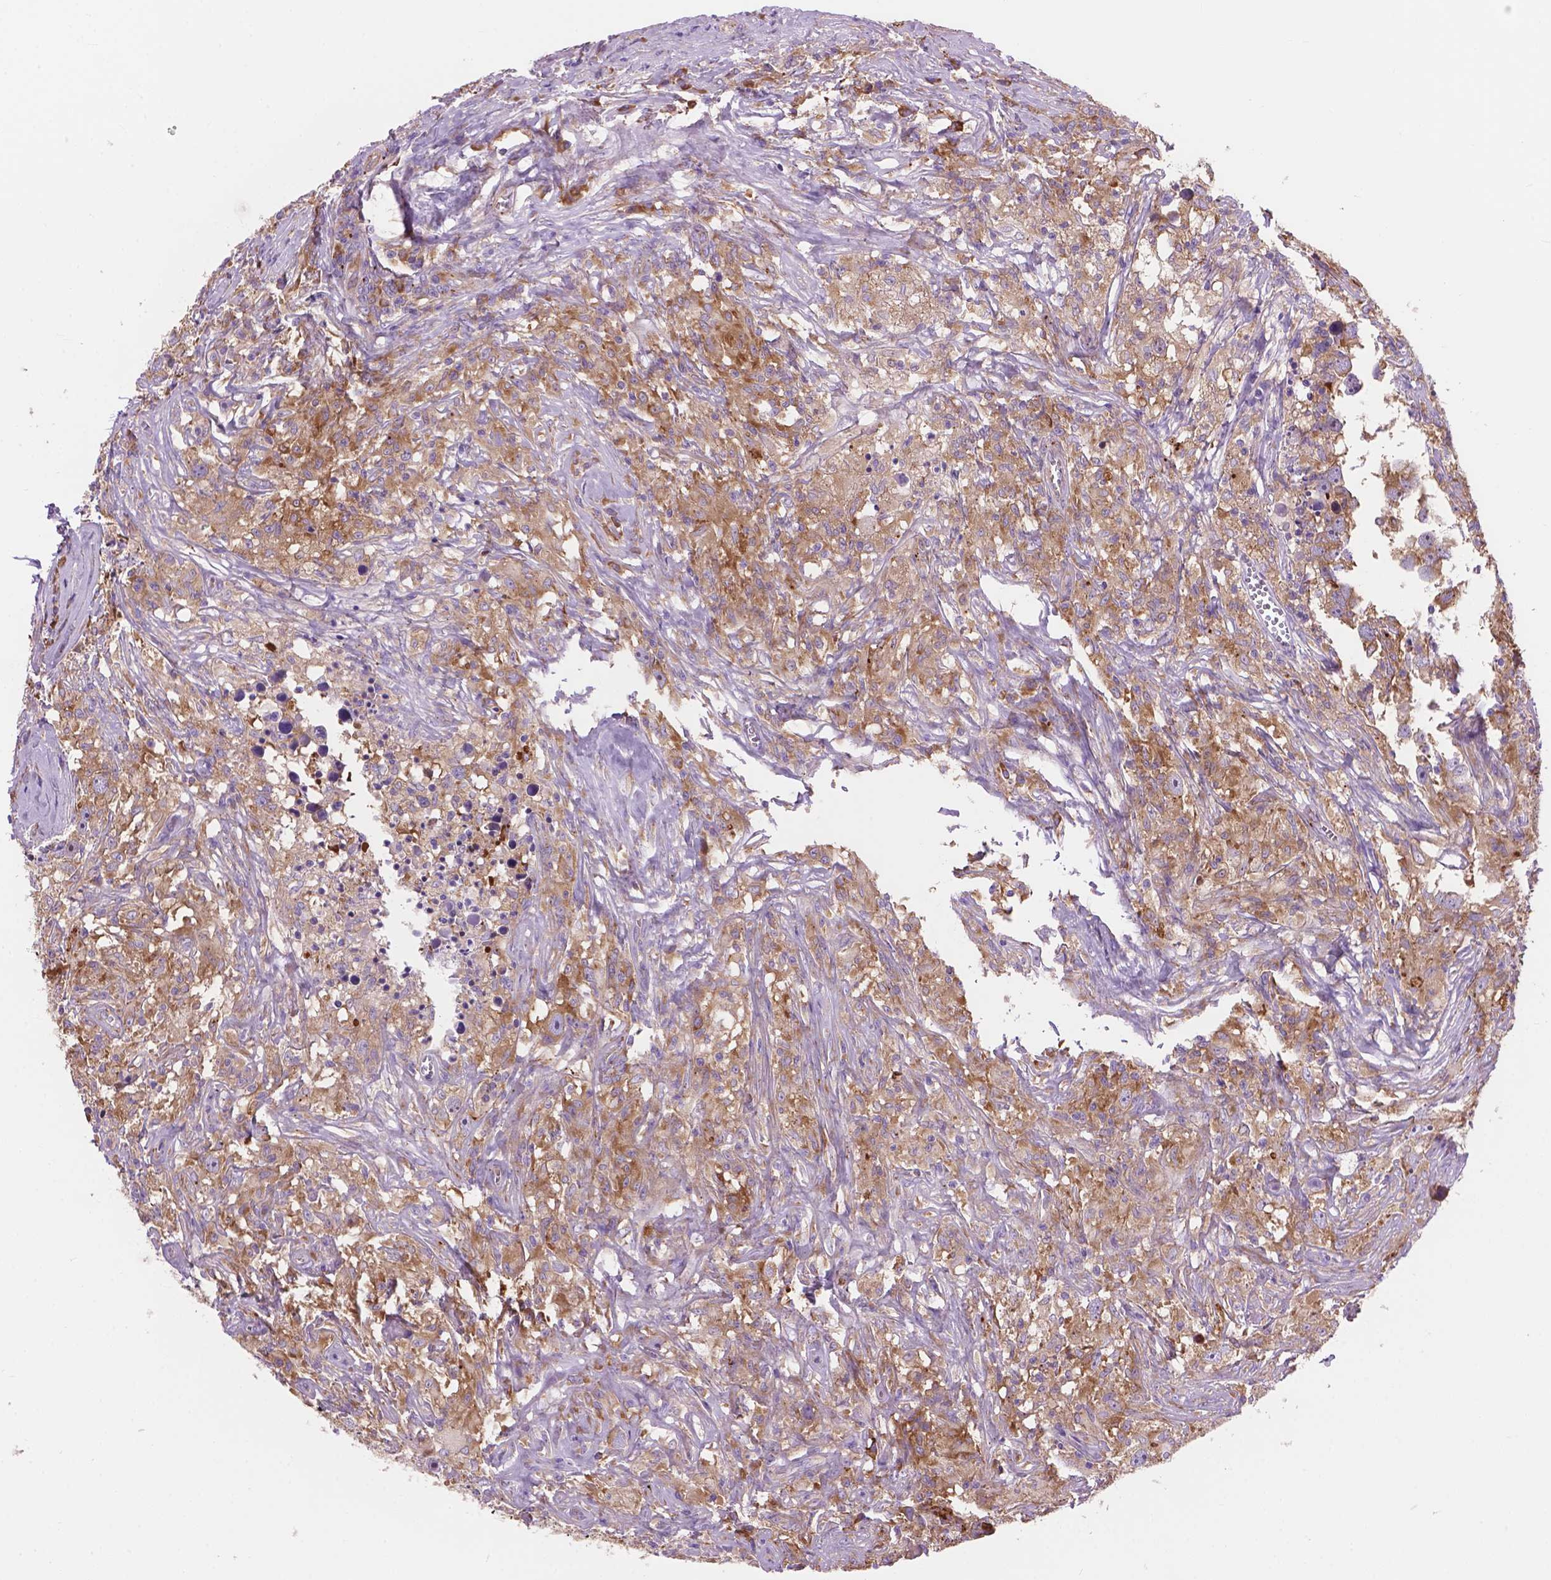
{"staining": {"intensity": "moderate", "quantity": ">75%", "location": "cytoplasmic/membranous"}, "tissue": "testis cancer", "cell_type": "Tumor cells", "image_type": "cancer", "snomed": [{"axis": "morphology", "description": "Seminoma, NOS"}, {"axis": "topography", "description": "Testis"}], "caption": "There is medium levels of moderate cytoplasmic/membranous expression in tumor cells of testis cancer (seminoma), as demonstrated by immunohistochemical staining (brown color).", "gene": "RPL37A", "patient": {"sex": "male", "age": 49}}